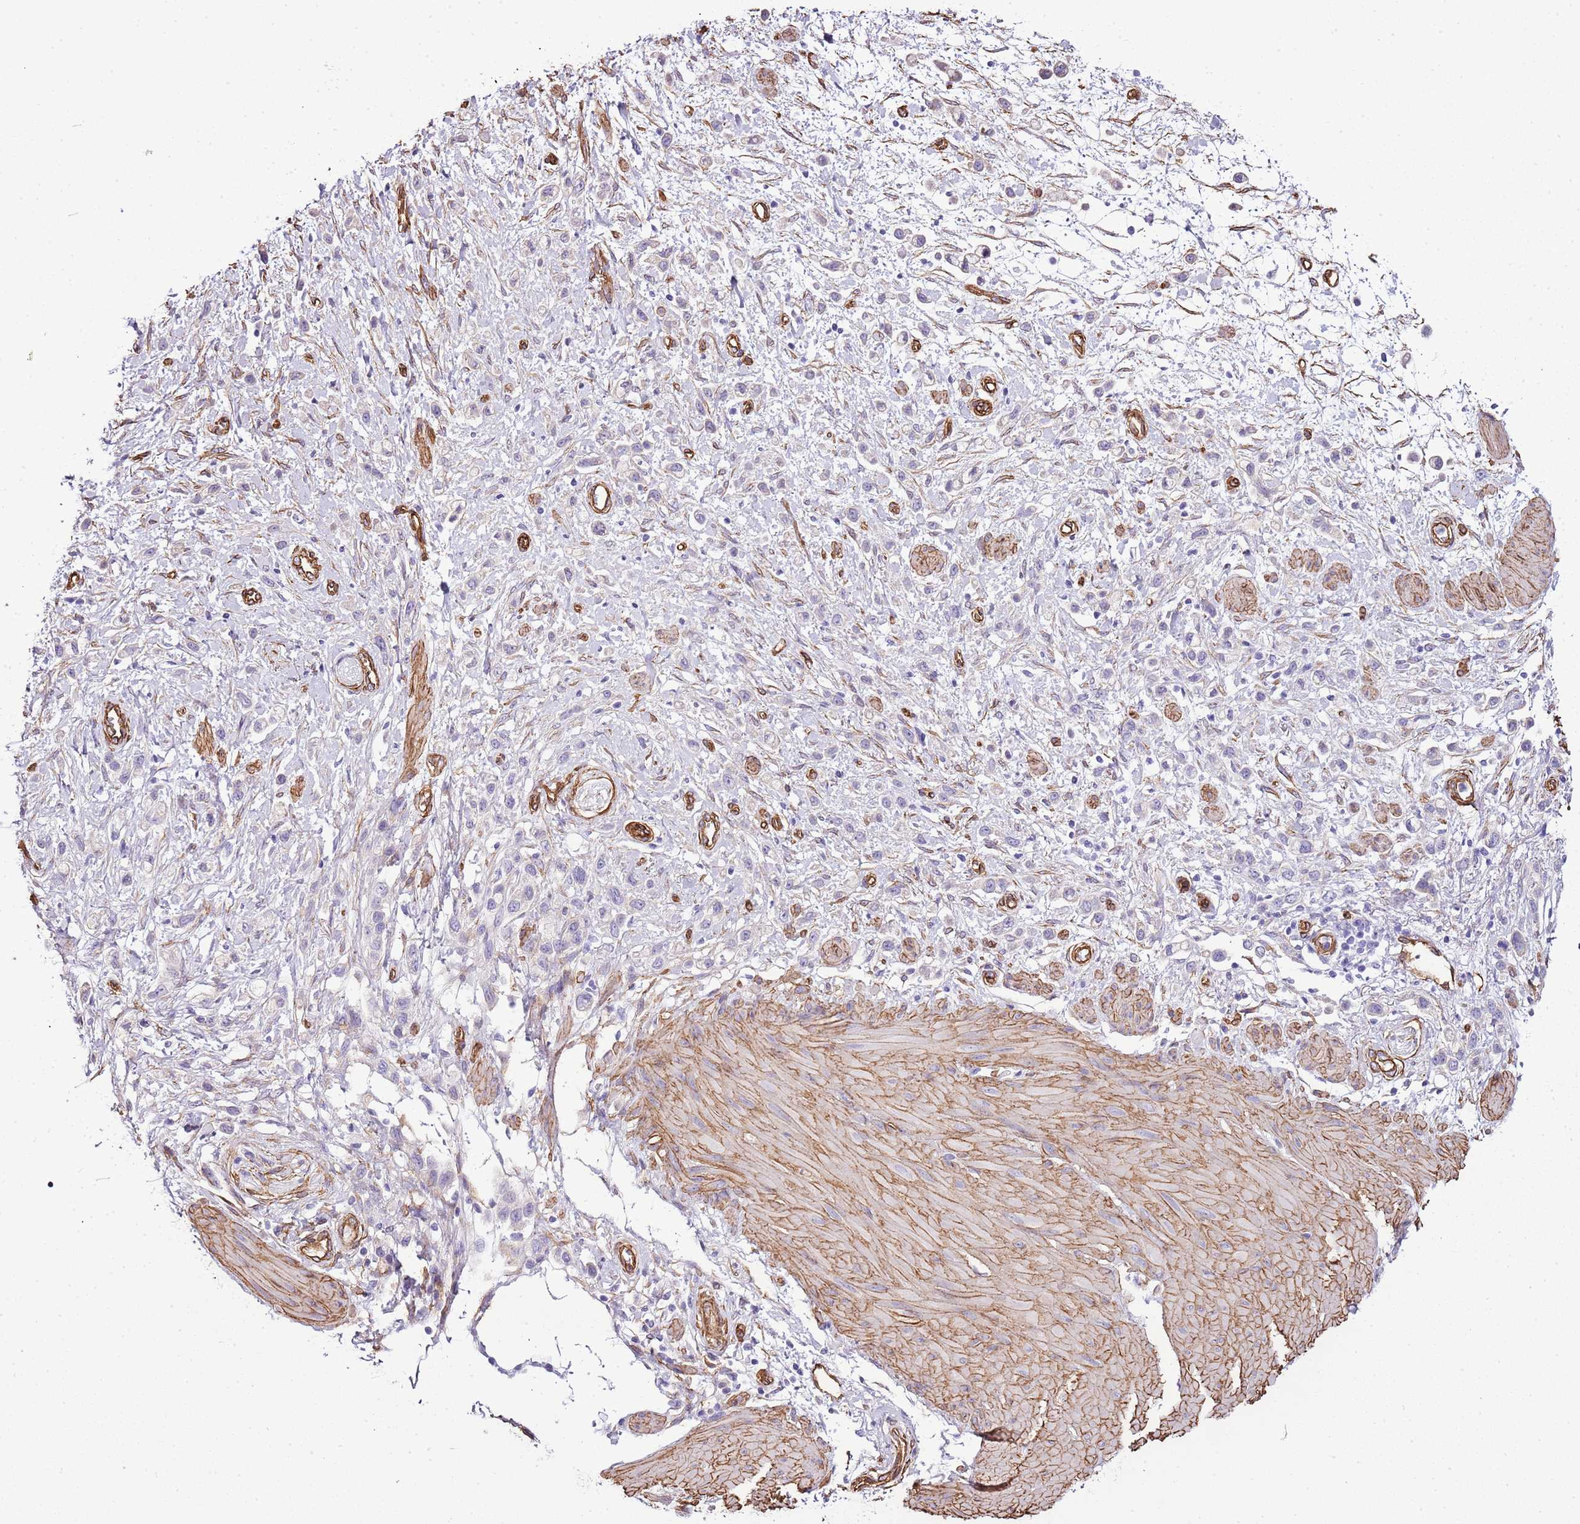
{"staining": {"intensity": "negative", "quantity": "none", "location": "none"}, "tissue": "stomach cancer", "cell_type": "Tumor cells", "image_type": "cancer", "snomed": [{"axis": "morphology", "description": "Adenocarcinoma, NOS"}, {"axis": "topography", "description": "Stomach"}], "caption": "High power microscopy micrograph of an IHC micrograph of stomach cancer, revealing no significant staining in tumor cells. (DAB IHC with hematoxylin counter stain).", "gene": "CTDSPL", "patient": {"sex": "female", "age": 65}}